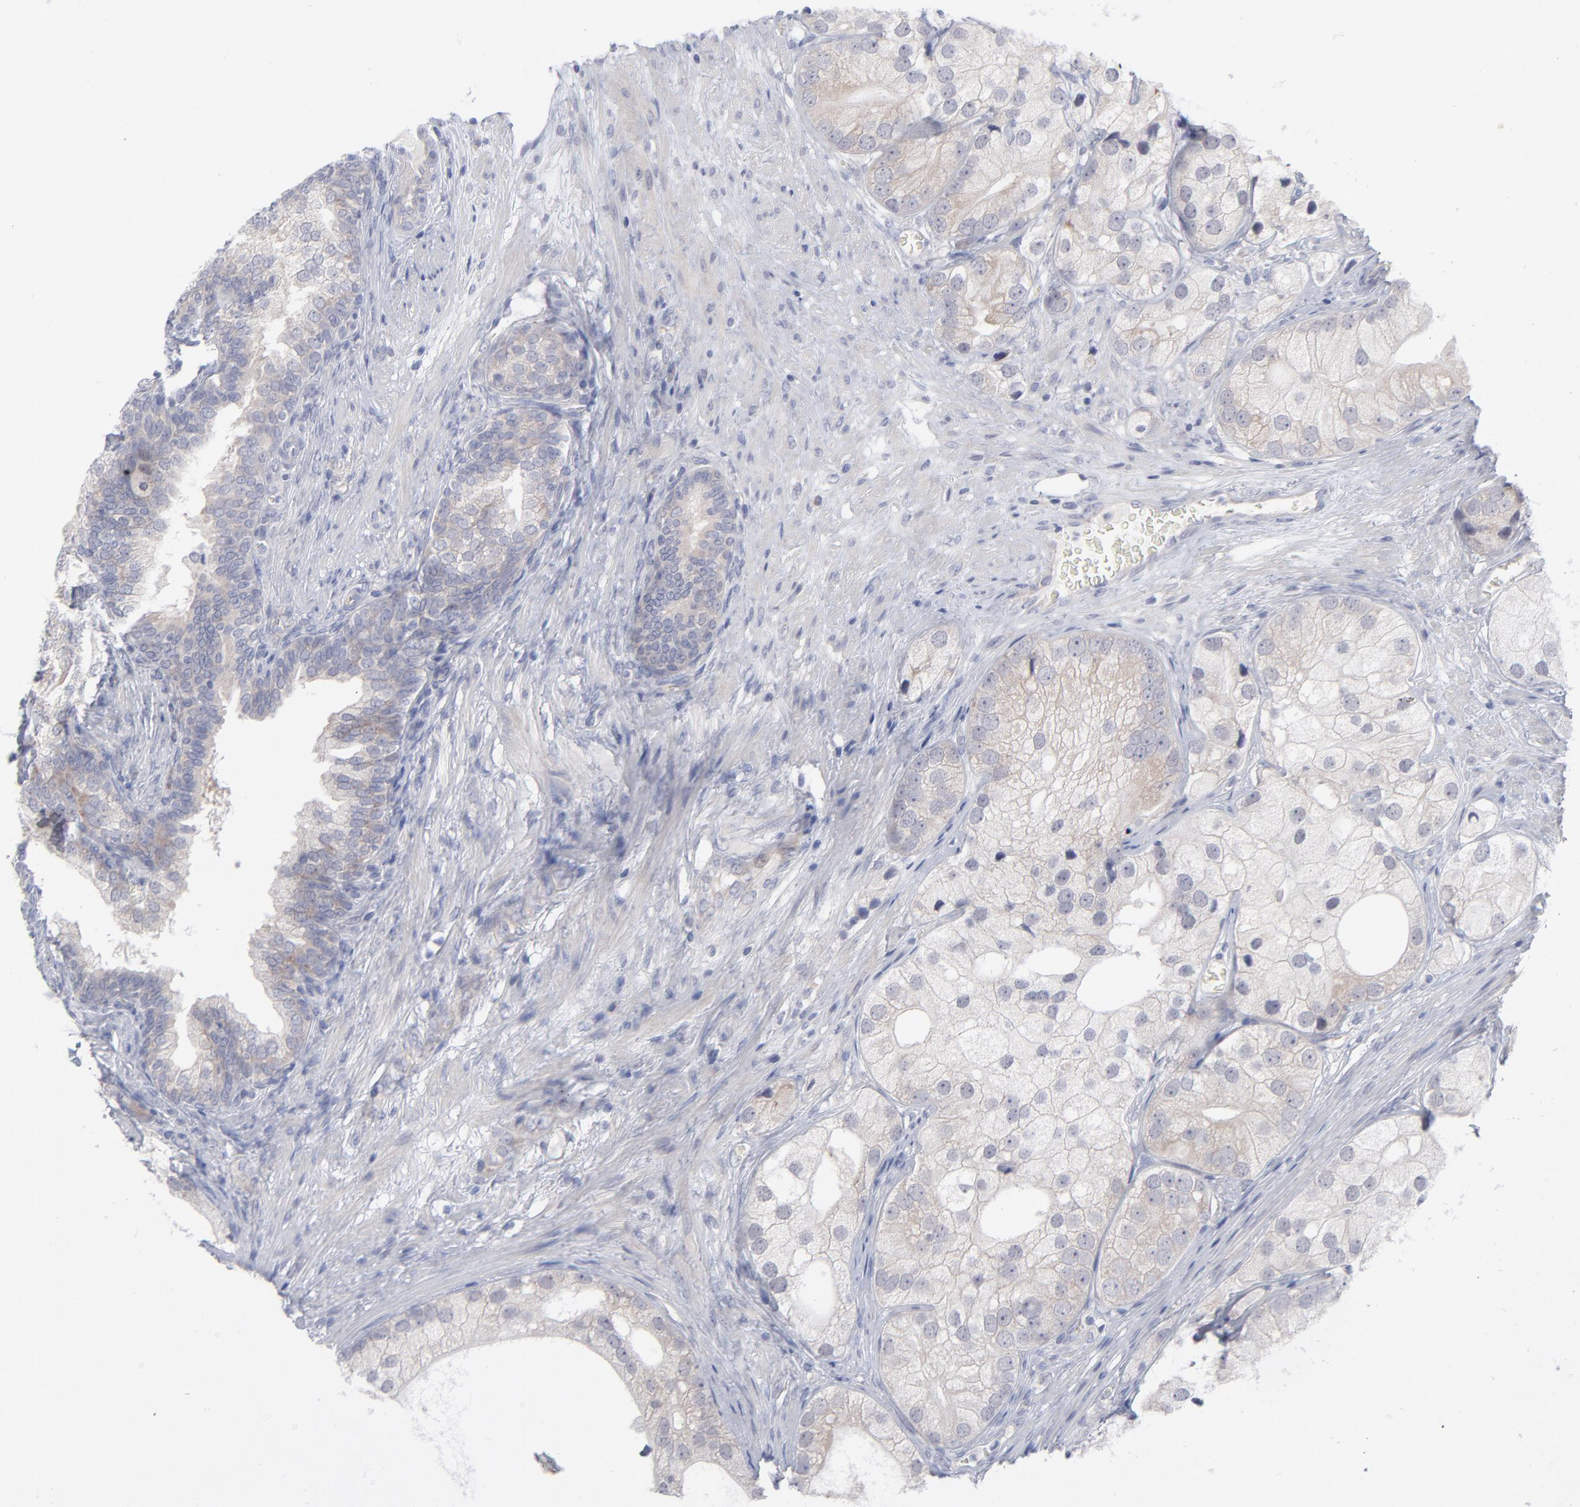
{"staining": {"intensity": "negative", "quantity": "none", "location": "none"}, "tissue": "prostate cancer", "cell_type": "Tumor cells", "image_type": "cancer", "snomed": [{"axis": "morphology", "description": "Adenocarcinoma, Low grade"}, {"axis": "topography", "description": "Prostate"}], "caption": "Immunohistochemistry histopathology image of human prostate cancer stained for a protein (brown), which reveals no positivity in tumor cells.", "gene": "RPS24", "patient": {"sex": "male", "age": 69}}